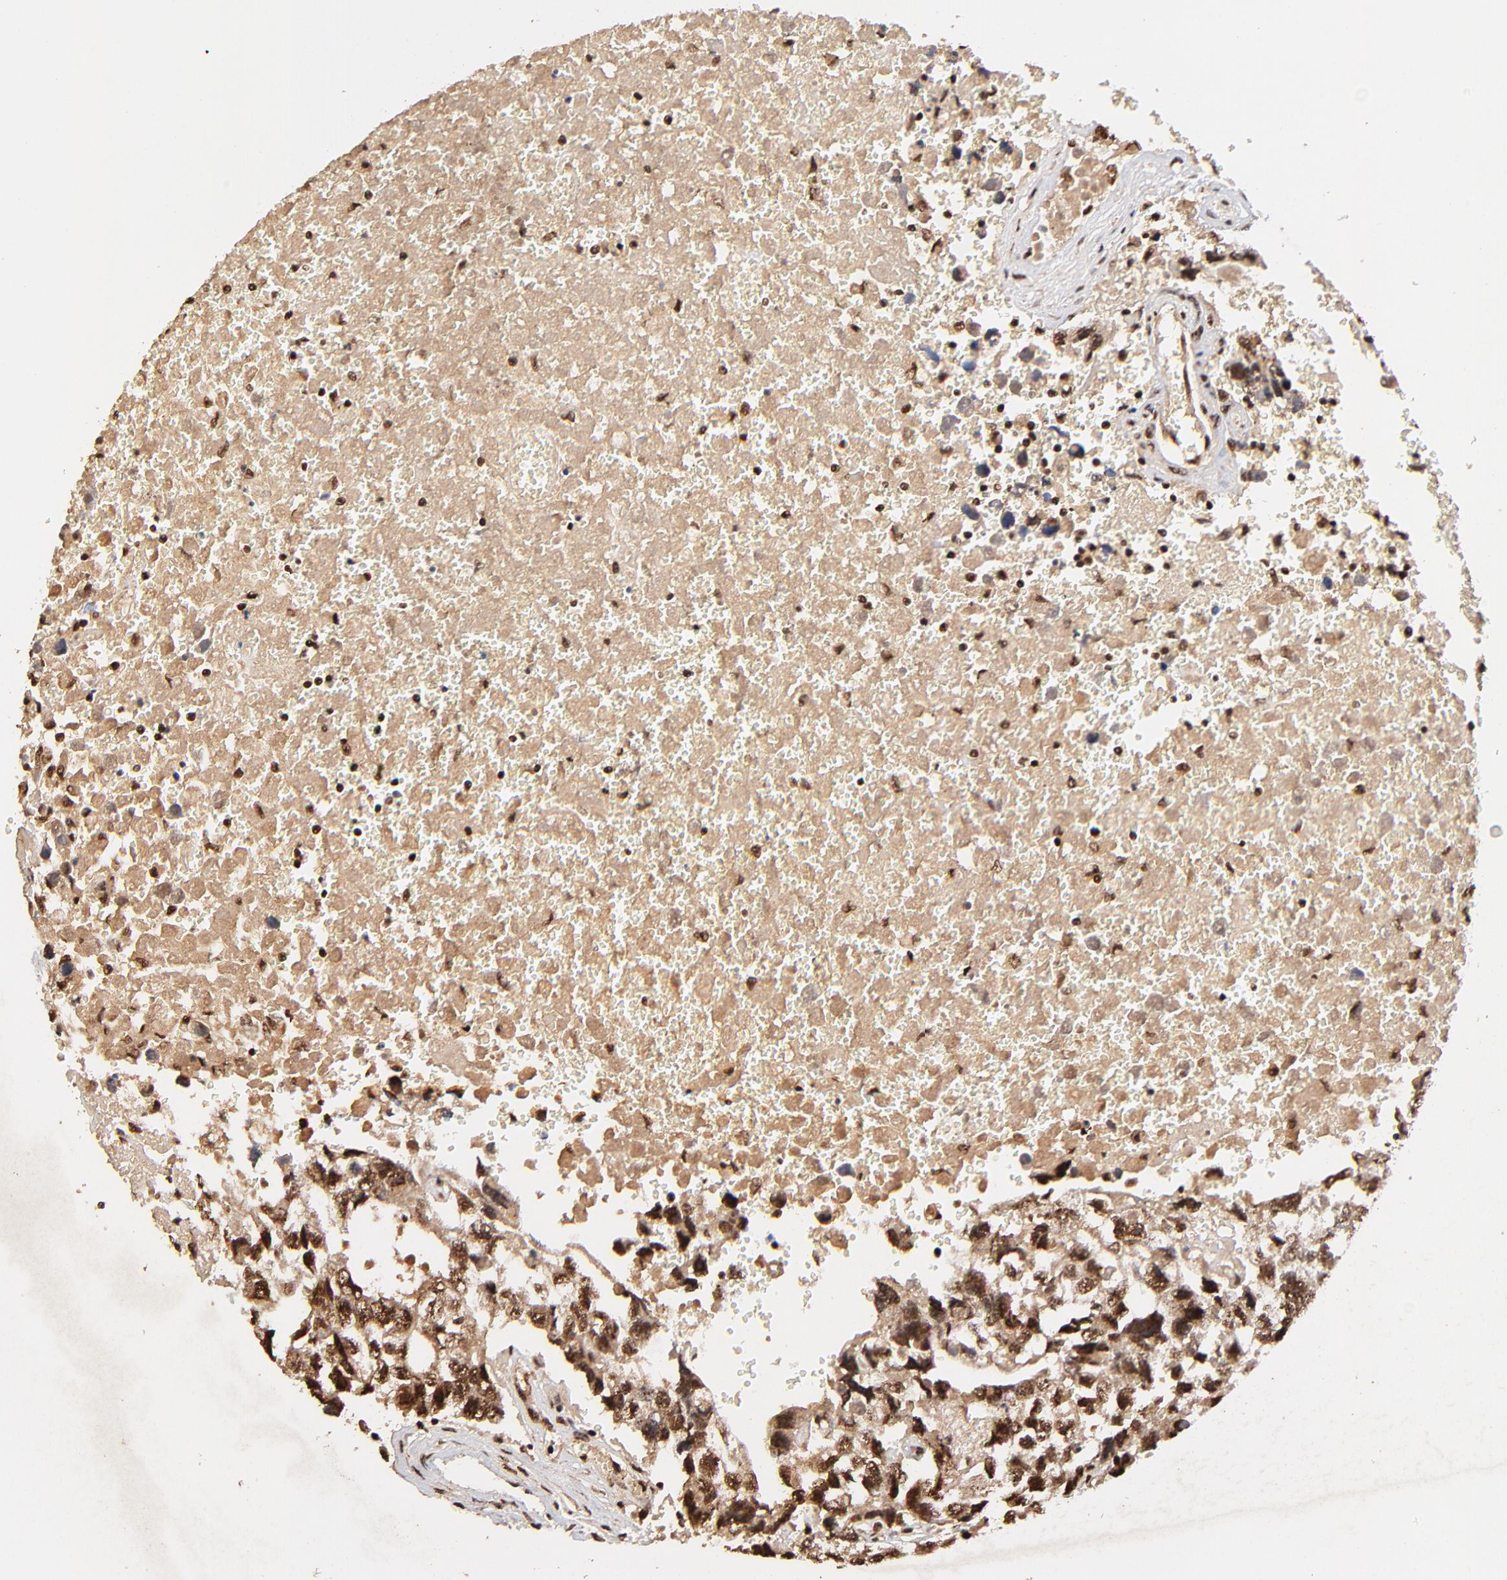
{"staining": {"intensity": "strong", "quantity": ">75%", "location": "cytoplasmic/membranous,nuclear"}, "tissue": "testis cancer", "cell_type": "Tumor cells", "image_type": "cancer", "snomed": [{"axis": "morphology", "description": "Carcinoma, Embryonal, NOS"}, {"axis": "topography", "description": "Testis"}], "caption": "Testis cancer (embryonal carcinoma) tissue reveals strong cytoplasmic/membranous and nuclear positivity in about >75% of tumor cells, visualized by immunohistochemistry. The protein is shown in brown color, while the nuclei are stained blue.", "gene": "MED12", "patient": {"sex": "male", "age": 31}}